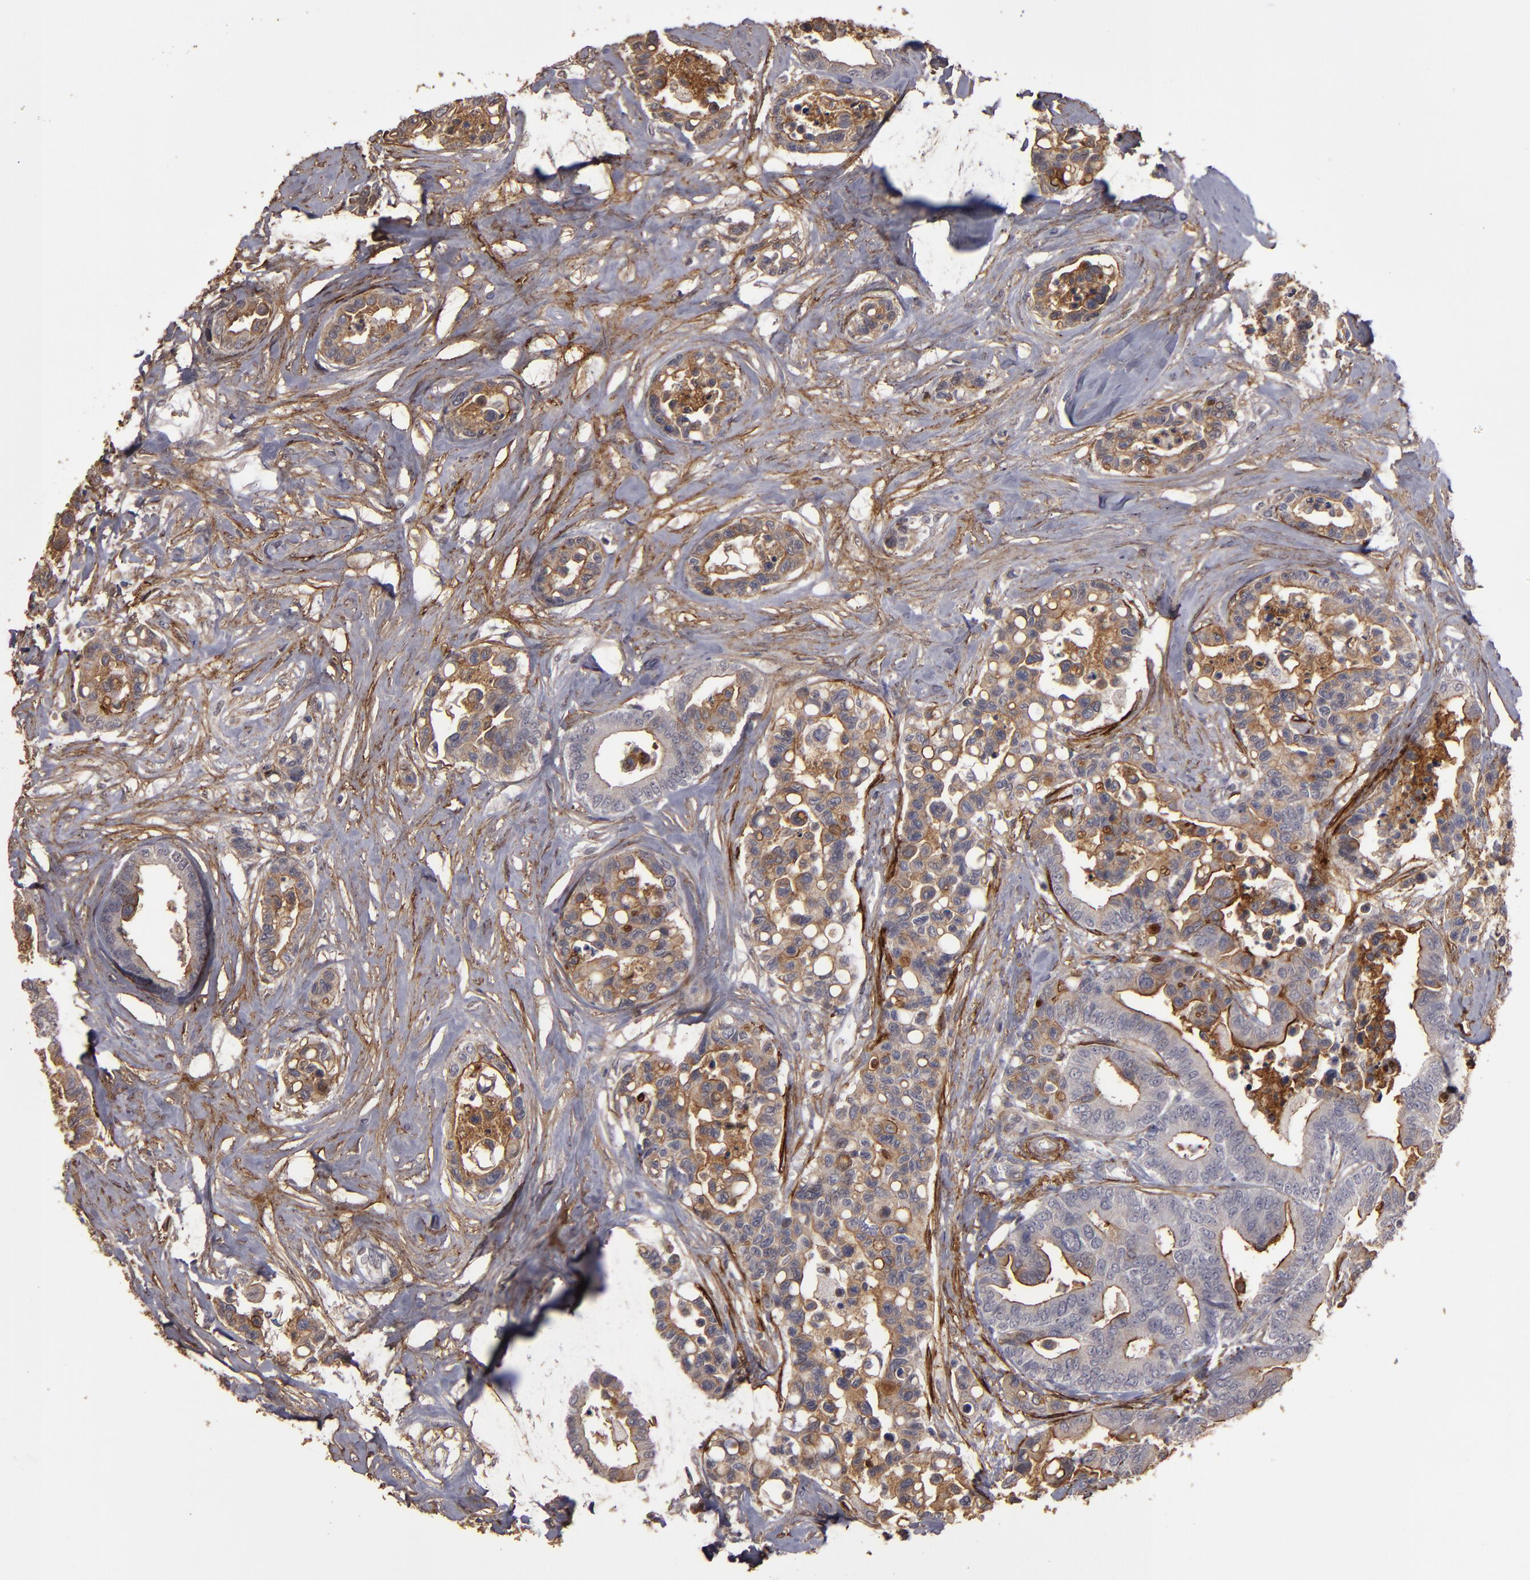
{"staining": {"intensity": "moderate", "quantity": ">75%", "location": "cytoplasmic/membranous"}, "tissue": "colorectal cancer", "cell_type": "Tumor cells", "image_type": "cancer", "snomed": [{"axis": "morphology", "description": "Adenocarcinoma, NOS"}, {"axis": "topography", "description": "Colon"}], "caption": "Brown immunohistochemical staining in human colorectal cancer shows moderate cytoplasmic/membranous expression in about >75% of tumor cells.", "gene": "CD55", "patient": {"sex": "male", "age": 82}}